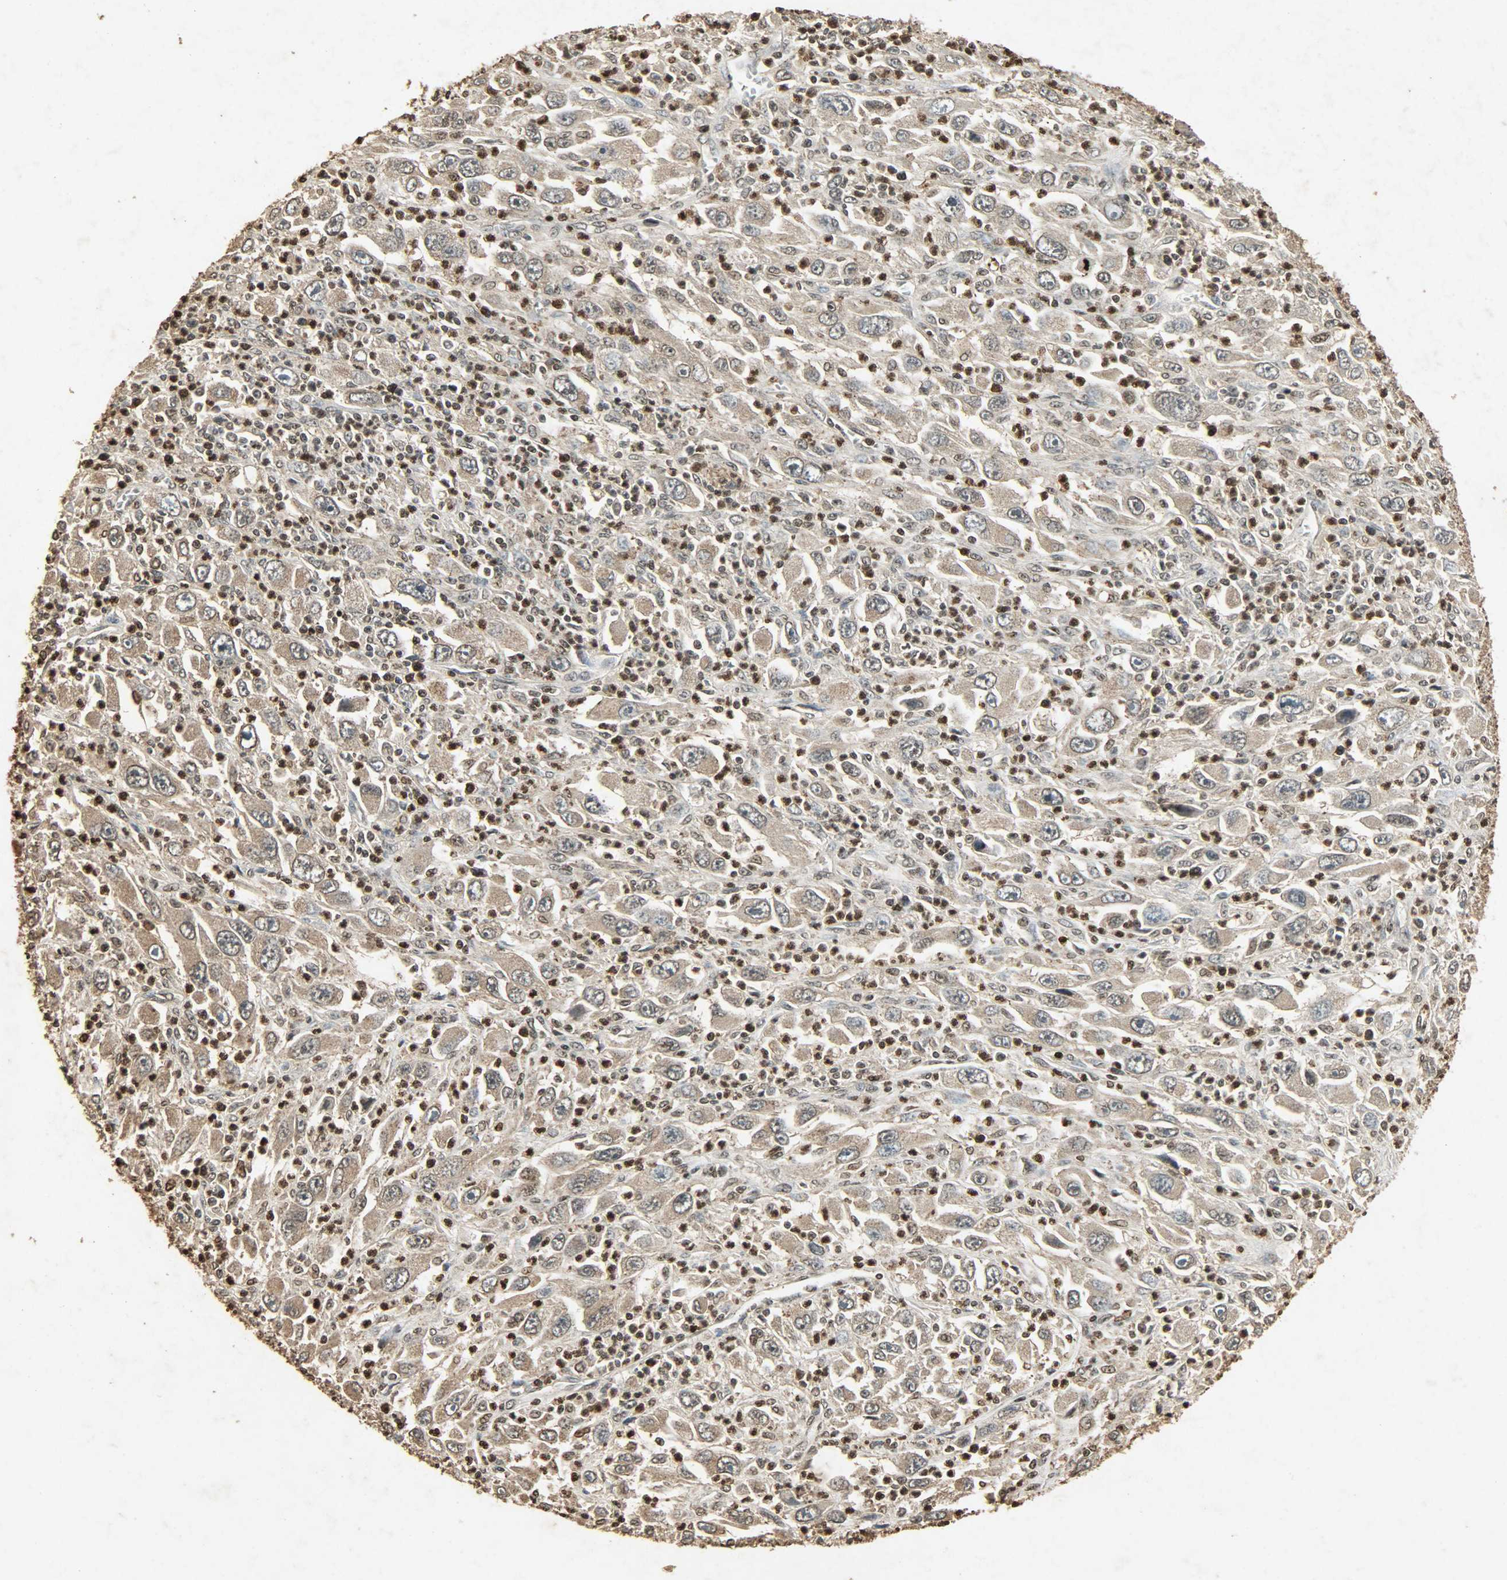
{"staining": {"intensity": "weak", "quantity": ">75%", "location": "cytoplasmic/membranous,nuclear"}, "tissue": "melanoma", "cell_type": "Tumor cells", "image_type": "cancer", "snomed": [{"axis": "morphology", "description": "Malignant melanoma, Metastatic site"}, {"axis": "topography", "description": "Skin"}], "caption": "There is low levels of weak cytoplasmic/membranous and nuclear positivity in tumor cells of melanoma, as demonstrated by immunohistochemical staining (brown color).", "gene": "PPP3R1", "patient": {"sex": "female", "age": 56}}